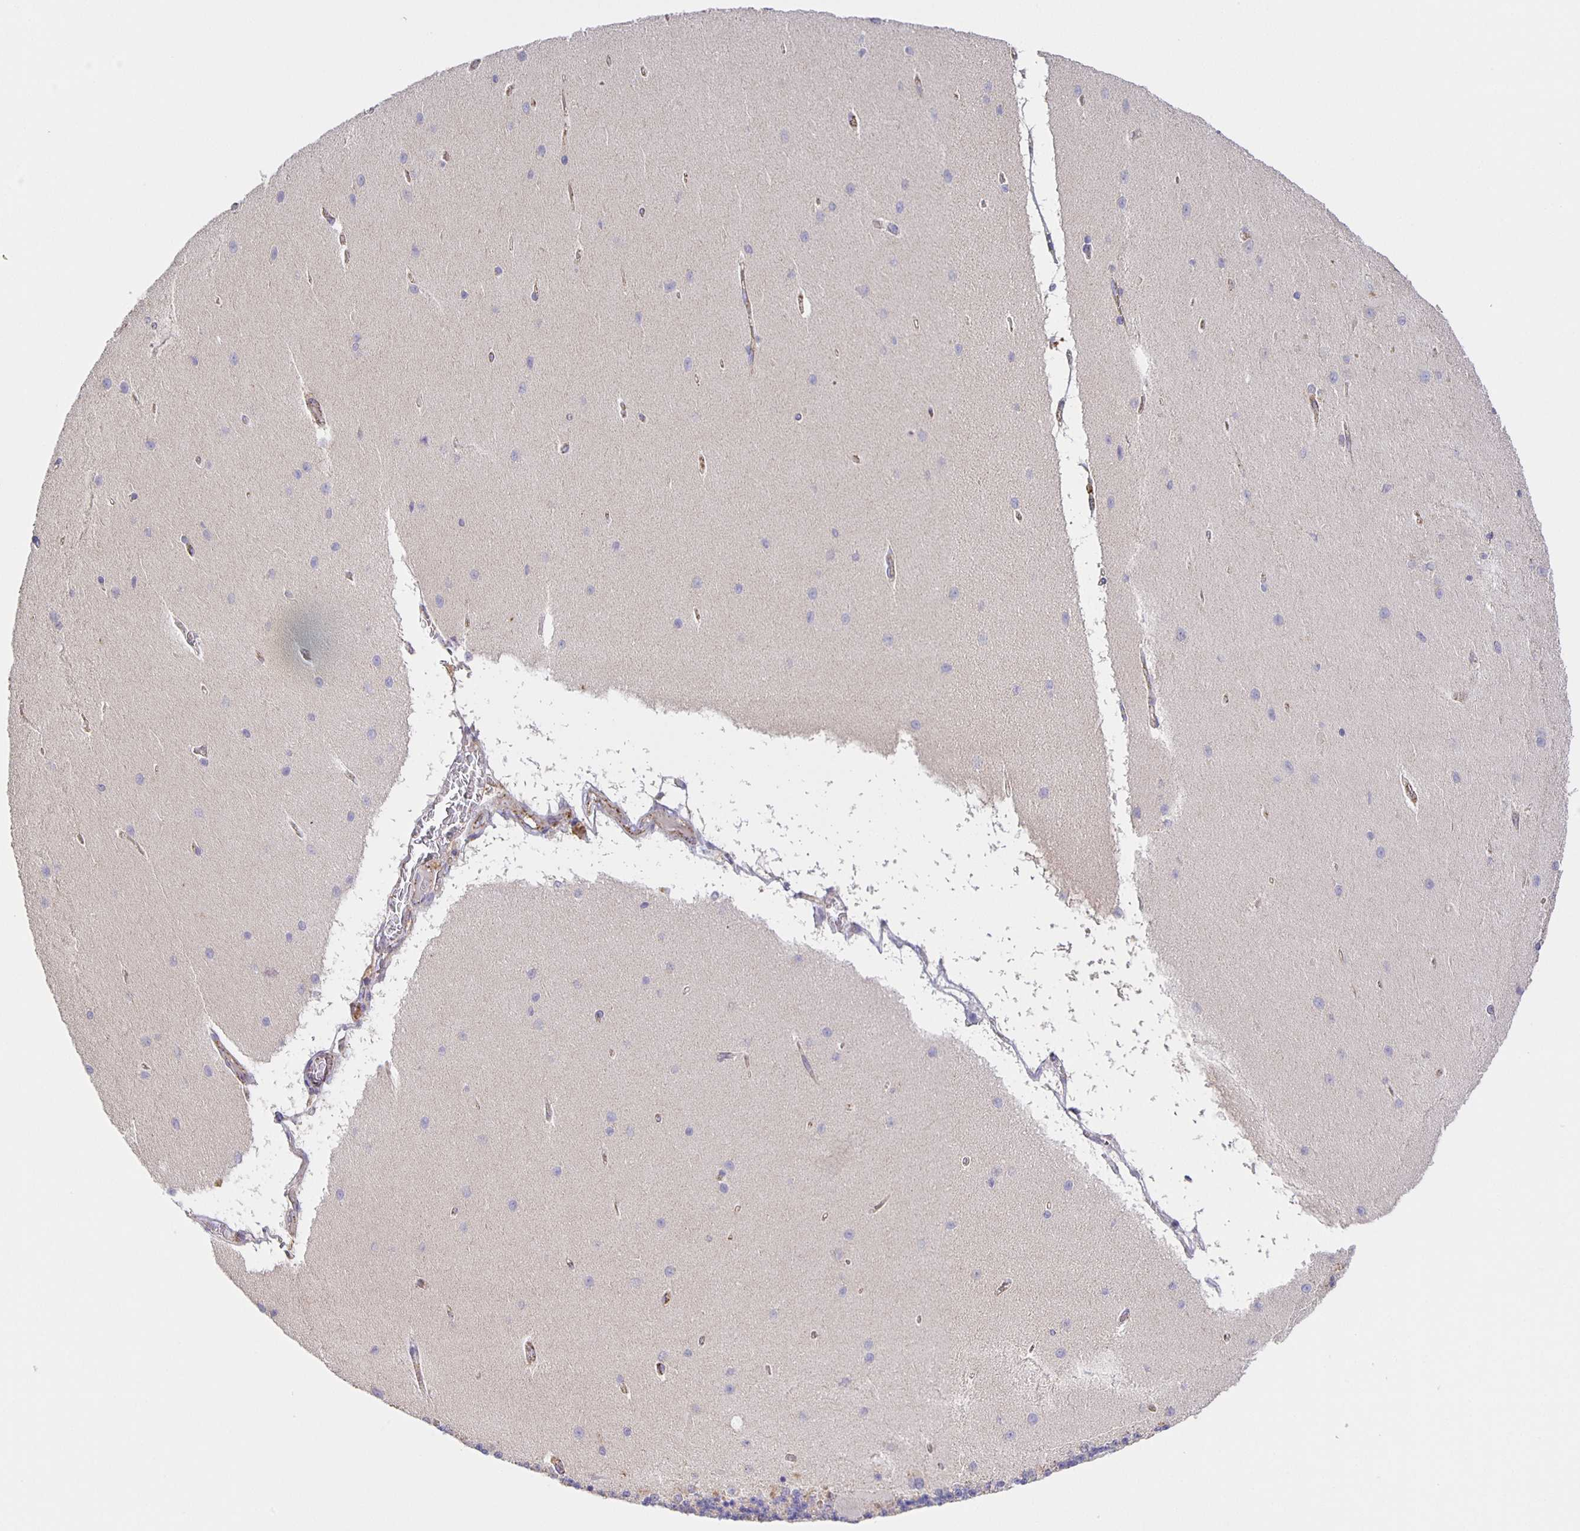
{"staining": {"intensity": "moderate", "quantity": "<25%", "location": "cytoplasmic/membranous"}, "tissue": "cerebellum", "cell_type": "Cells in granular layer", "image_type": "normal", "snomed": [{"axis": "morphology", "description": "Normal tissue, NOS"}, {"axis": "topography", "description": "Cerebellum"}], "caption": "Cells in granular layer show low levels of moderate cytoplasmic/membranous staining in about <25% of cells in unremarkable human cerebellum.", "gene": "JMJD4", "patient": {"sex": "female", "age": 54}}